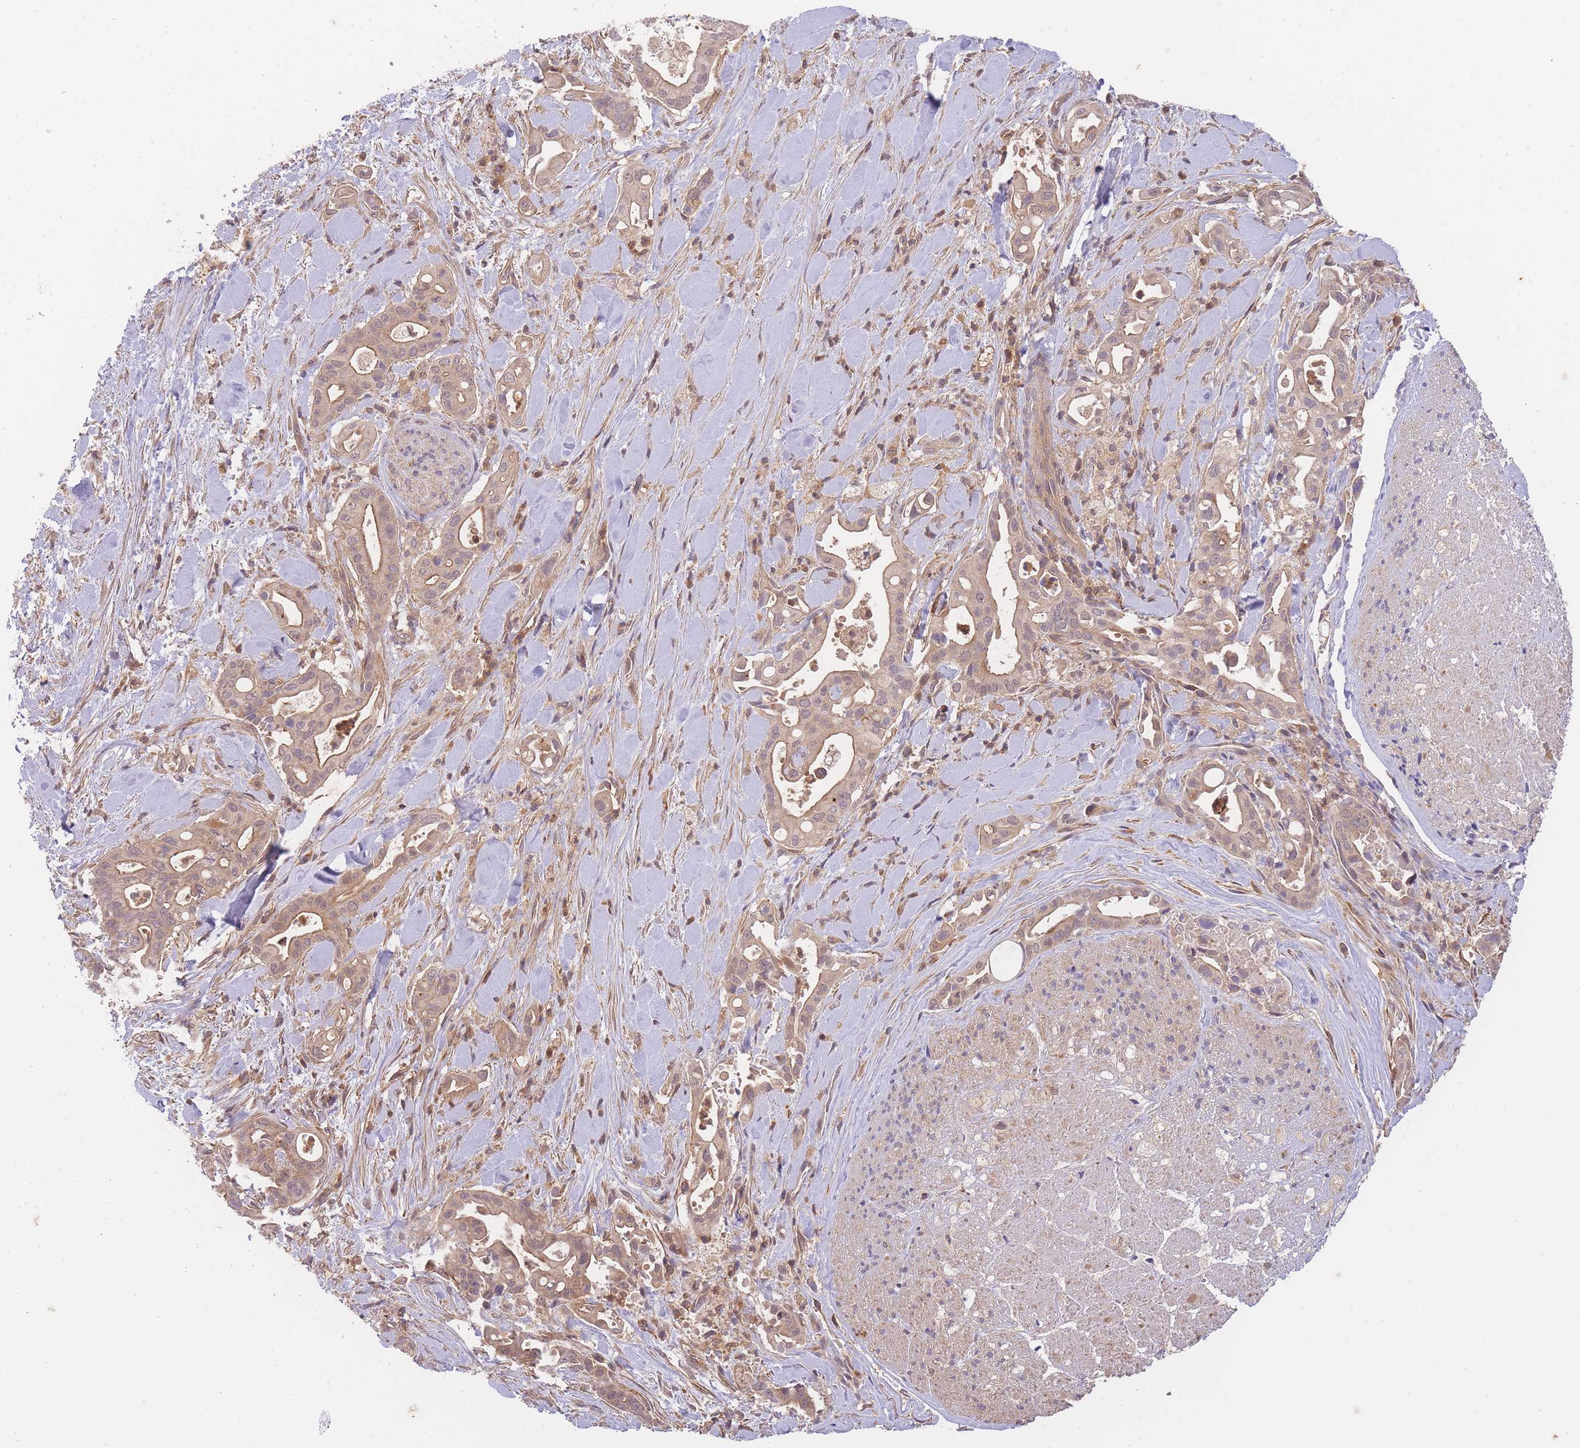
{"staining": {"intensity": "weak", "quantity": ">75%", "location": "cytoplasmic/membranous,nuclear"}, "tissue": "liver cancer", "cell_type": "Tumor cells", "image_type": "cancer", "snomed": [{"axis": "morphology", "description": "Cholangiocarcinoma"}, {"axis": "topography", "description": "Liver"}], "caption": "Weak cytoplasmic/membranous and nuclear staining is seen in about >75% of tumor cells in liver cancer.", "gene": "ST8SIA4", "patient": {"sex": "female", "age": 68}}